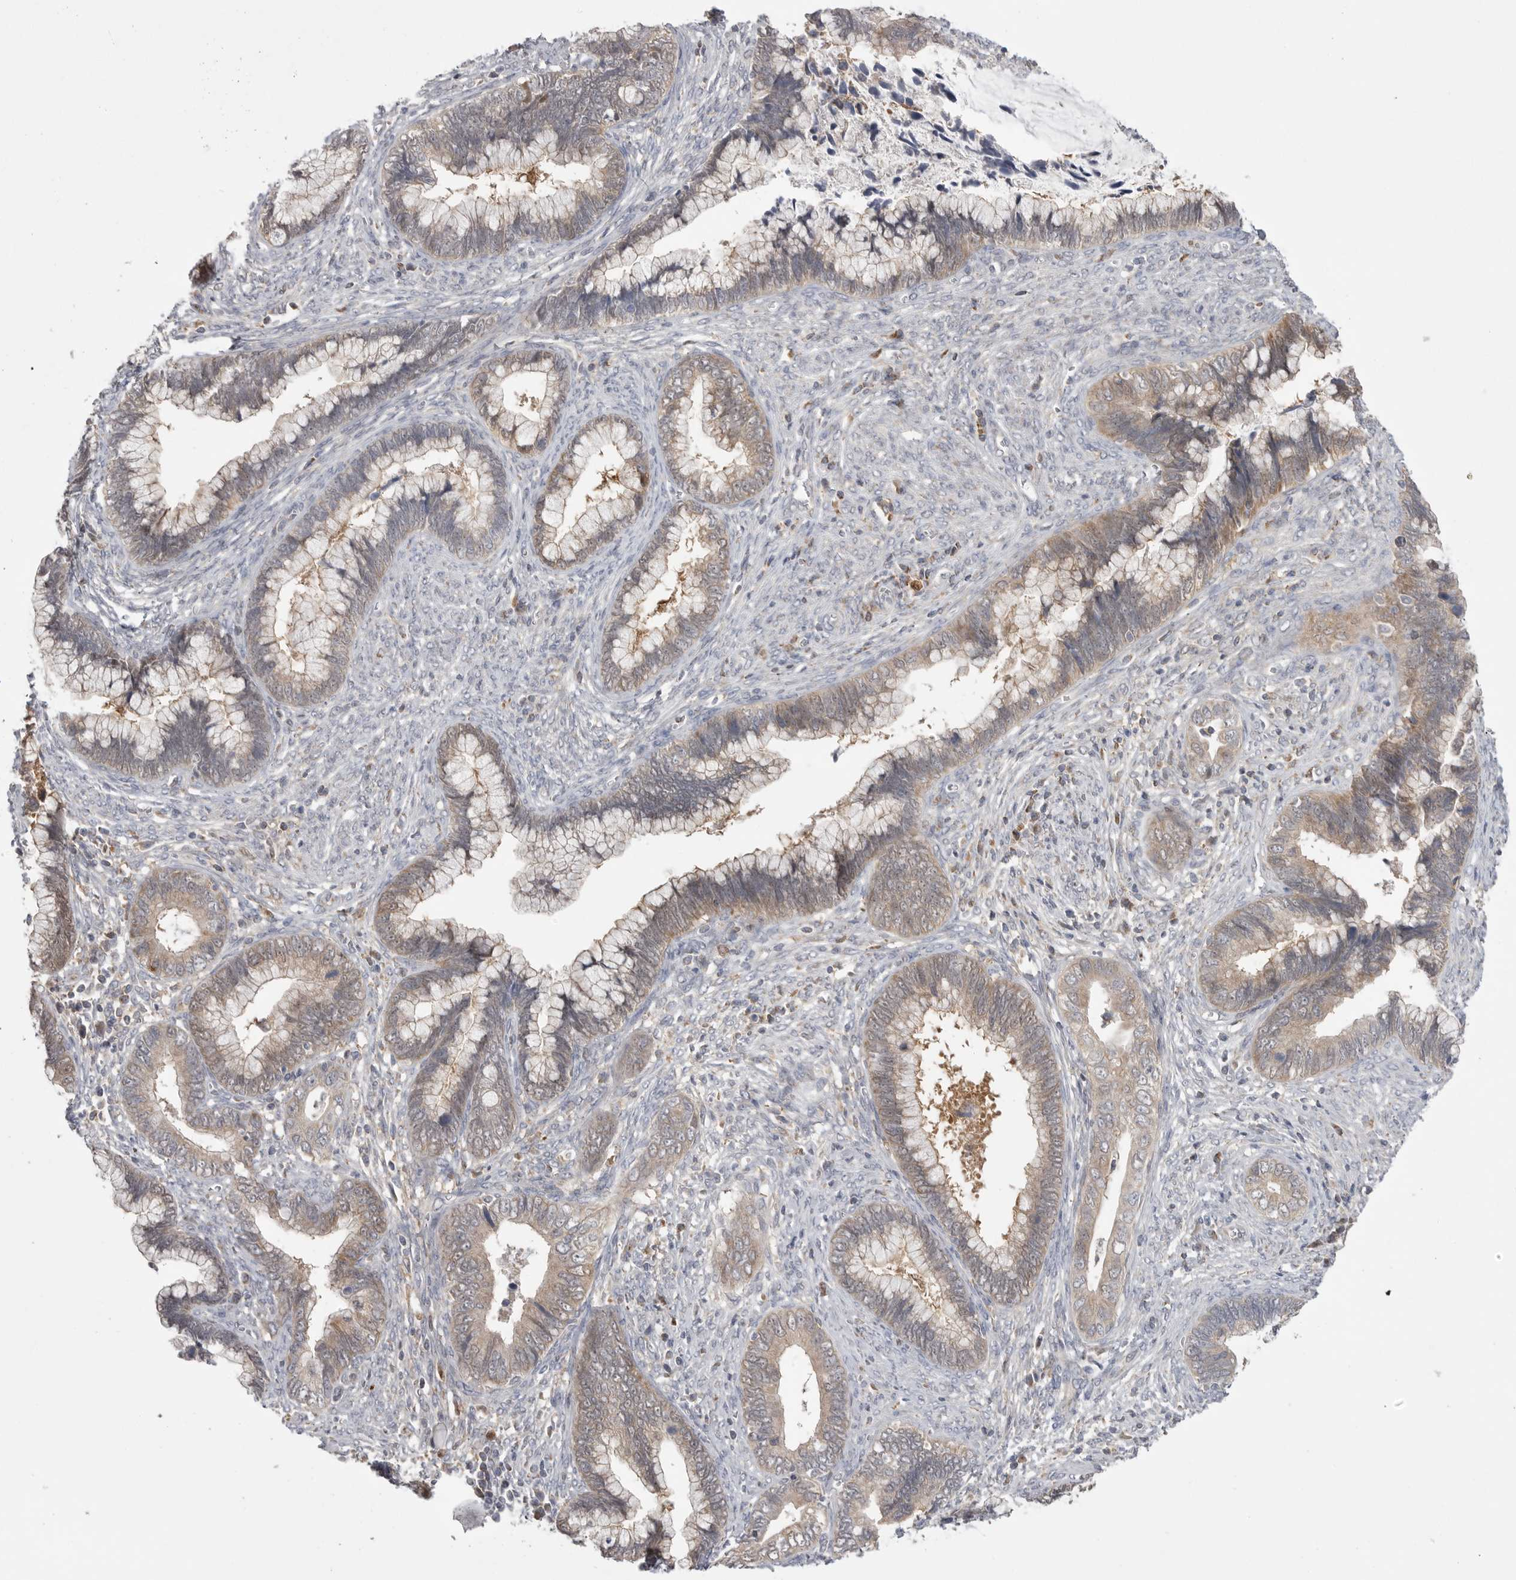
{"staining": {"intensity": "moderate", "quantity": "25%-75%", "location": "cytoplasmic/membranous"}, "tissue": "cervical cancer", "cell_type": "Tumor cells", "image_type": "cancer", "snomed": [{"axis": "morphology", "description": "Adenocarcinoma, NOS"}, {"axis": "topography", "description": "Cervix"}], "caption": "Cervical cancer stained with immunohistochemistry (IHC) displays moderate cytoplasmic/membranous positivity in approximately 25%-75% of tumor cells.", "gene": "KYAT3", "patient": {"sex": "female", "age": 44}}